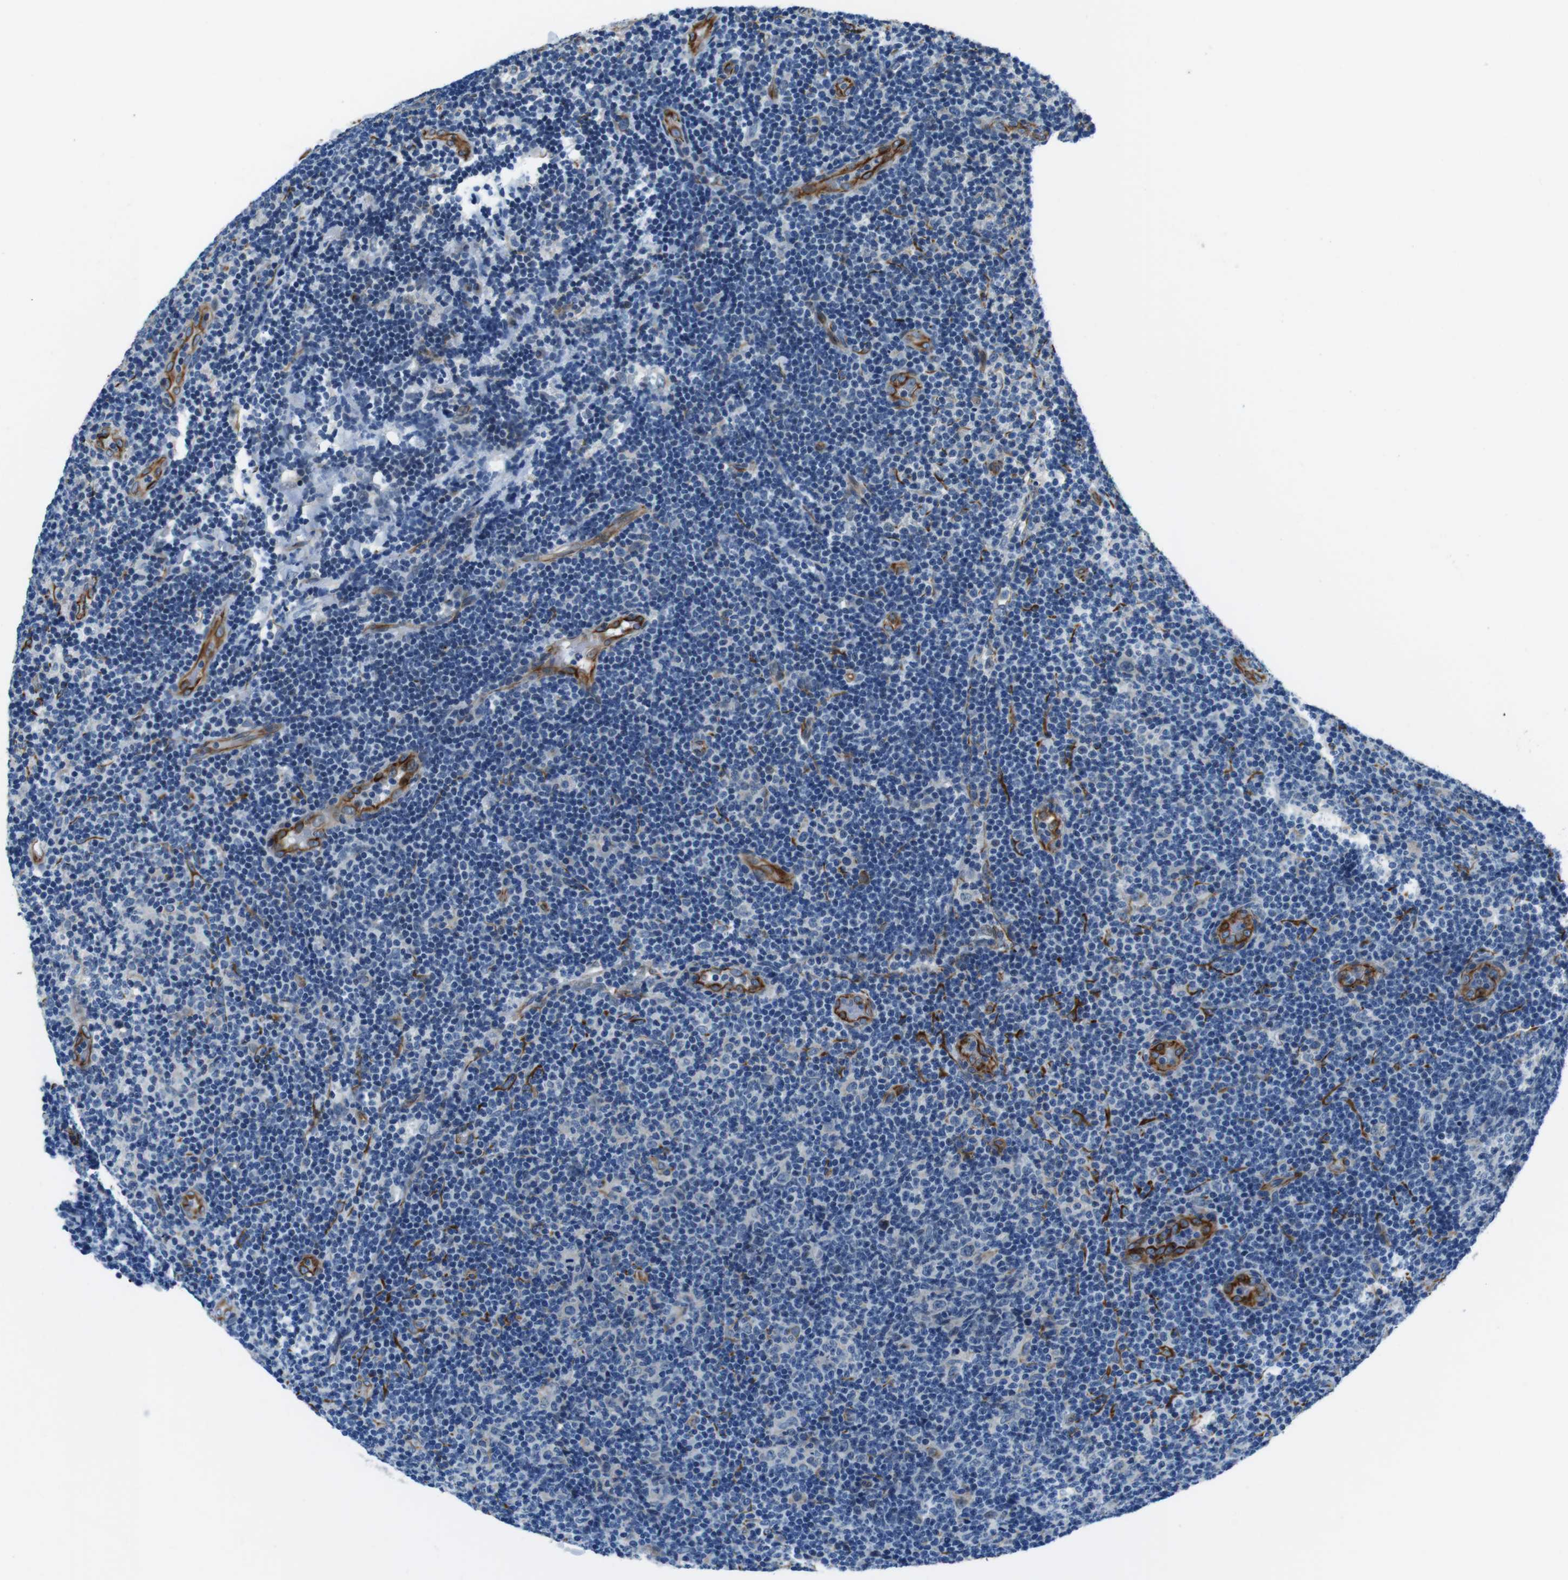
{"staining": {"intensity": "negative", "quantity": "none", "location": "none"}, "tissue": "lymphoma", "cell_type": "Tumor cells", "image_type": "cancer", "snomed": [{"axis": "morphology", "description": "Malignant lymphoma, non-Hodgkin's type, Low grade"}, {"axis": "topography", "description": "Lymph node"}], "caption": "This is an immunohistochemistry micrograph of human malignant lymphoma, non-Hodgkin's type (low-grade). There is no positivity in tumor cells.", "gene": "LRRC49", "patient": {"sex": "male", "age": 83}}